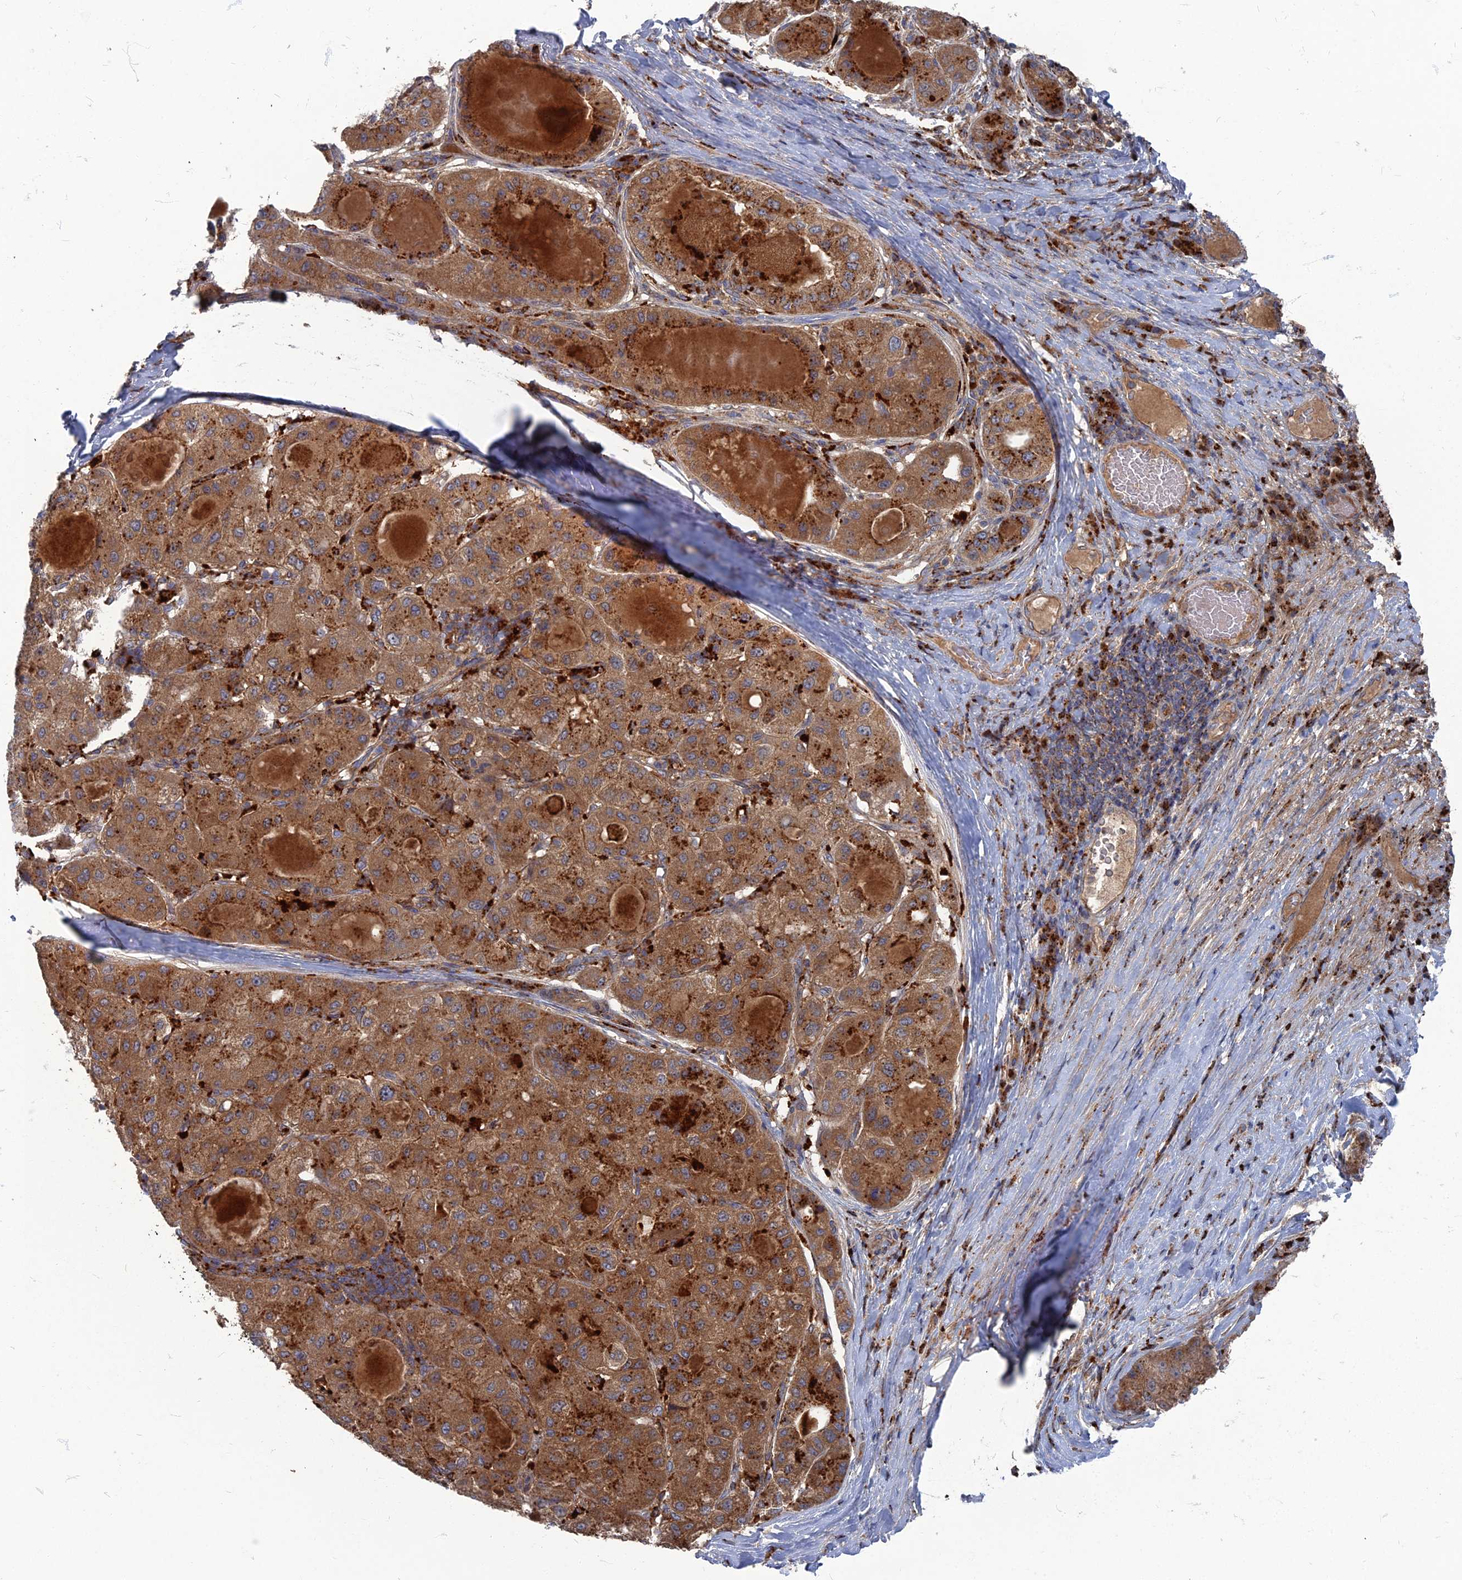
{"staining": {"intensity": "strong", "quantity": ">75%", "location": "cytoplasmic/membranous"}, "tissue": "liver cancer", "cell_type": "Tumor cells", "image_type": "cancer", "snomed": [{"axis": "morphology", "description": "Carcinoma, Hepatocellular, NOS"}, {"axis": "topography", "description": "Liver"}], "caption": "An image showing strong cytoplasmic/membranous expression in approximately >75% of tumor cells in liver hepatocellular carcinoma, as visualized by brown immunohistochemical staining.", "gene": "PPCDC", "patient": {"sex": "male", "age": 80}}